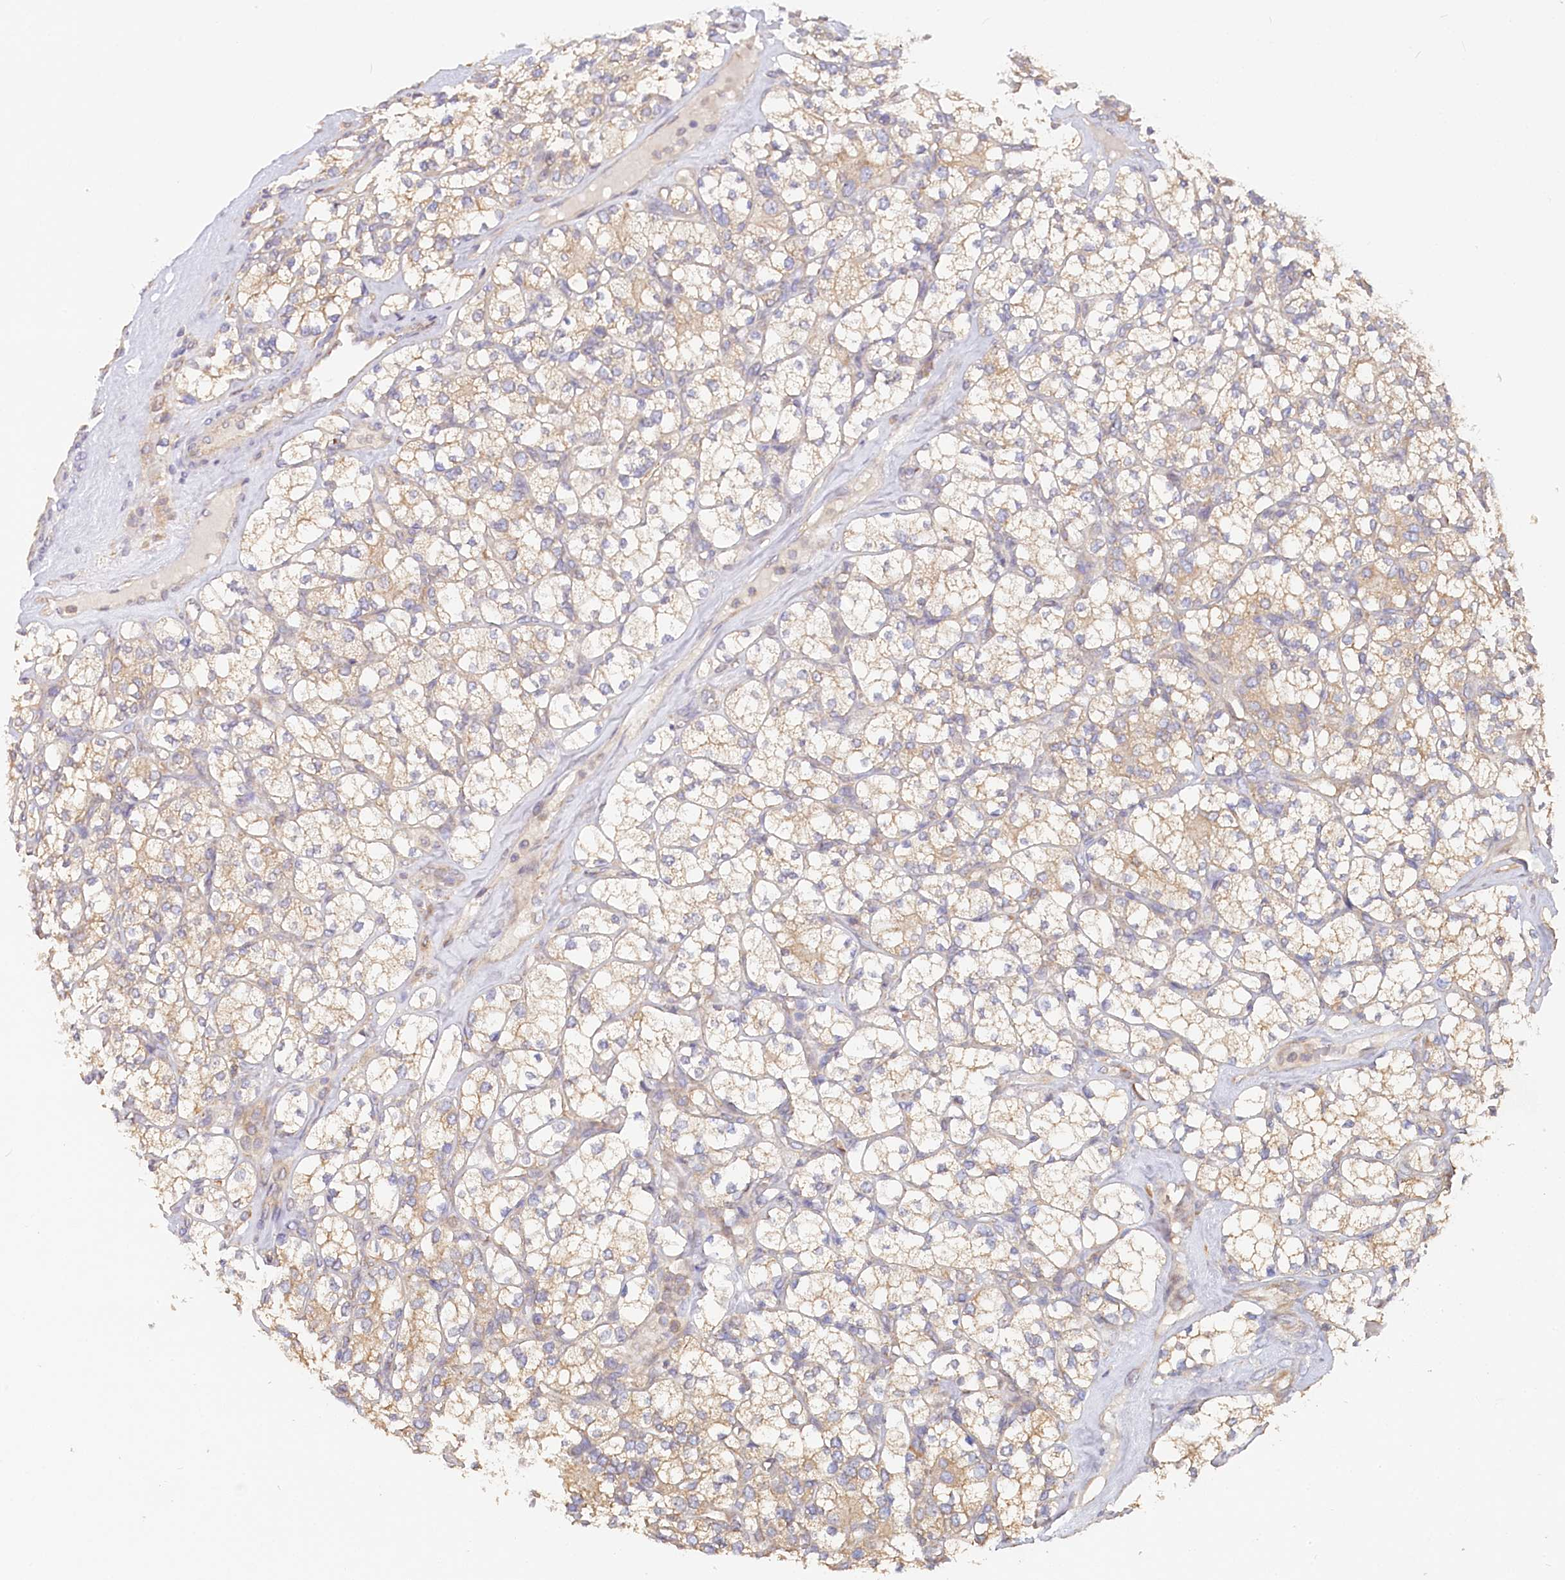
{"staining": {"intensity": "weak", "quantity": "<25%", "location": "cytoplasmic/membranous"}, "tissue": "renal cancer", "cell_type": "Tumor cells", "image_type": "cancer", "snomed": [{"axis": "morphology", "description": "Adenocarcinoma, NOS"}, {"axis": "topography", "description": "Kidney"}], "caption": "Immunohistochemistry of renal cancer shows no staining in tumor cells.", "gene": "PAIP2", "patient": {"sex": "male", "age": 77}}